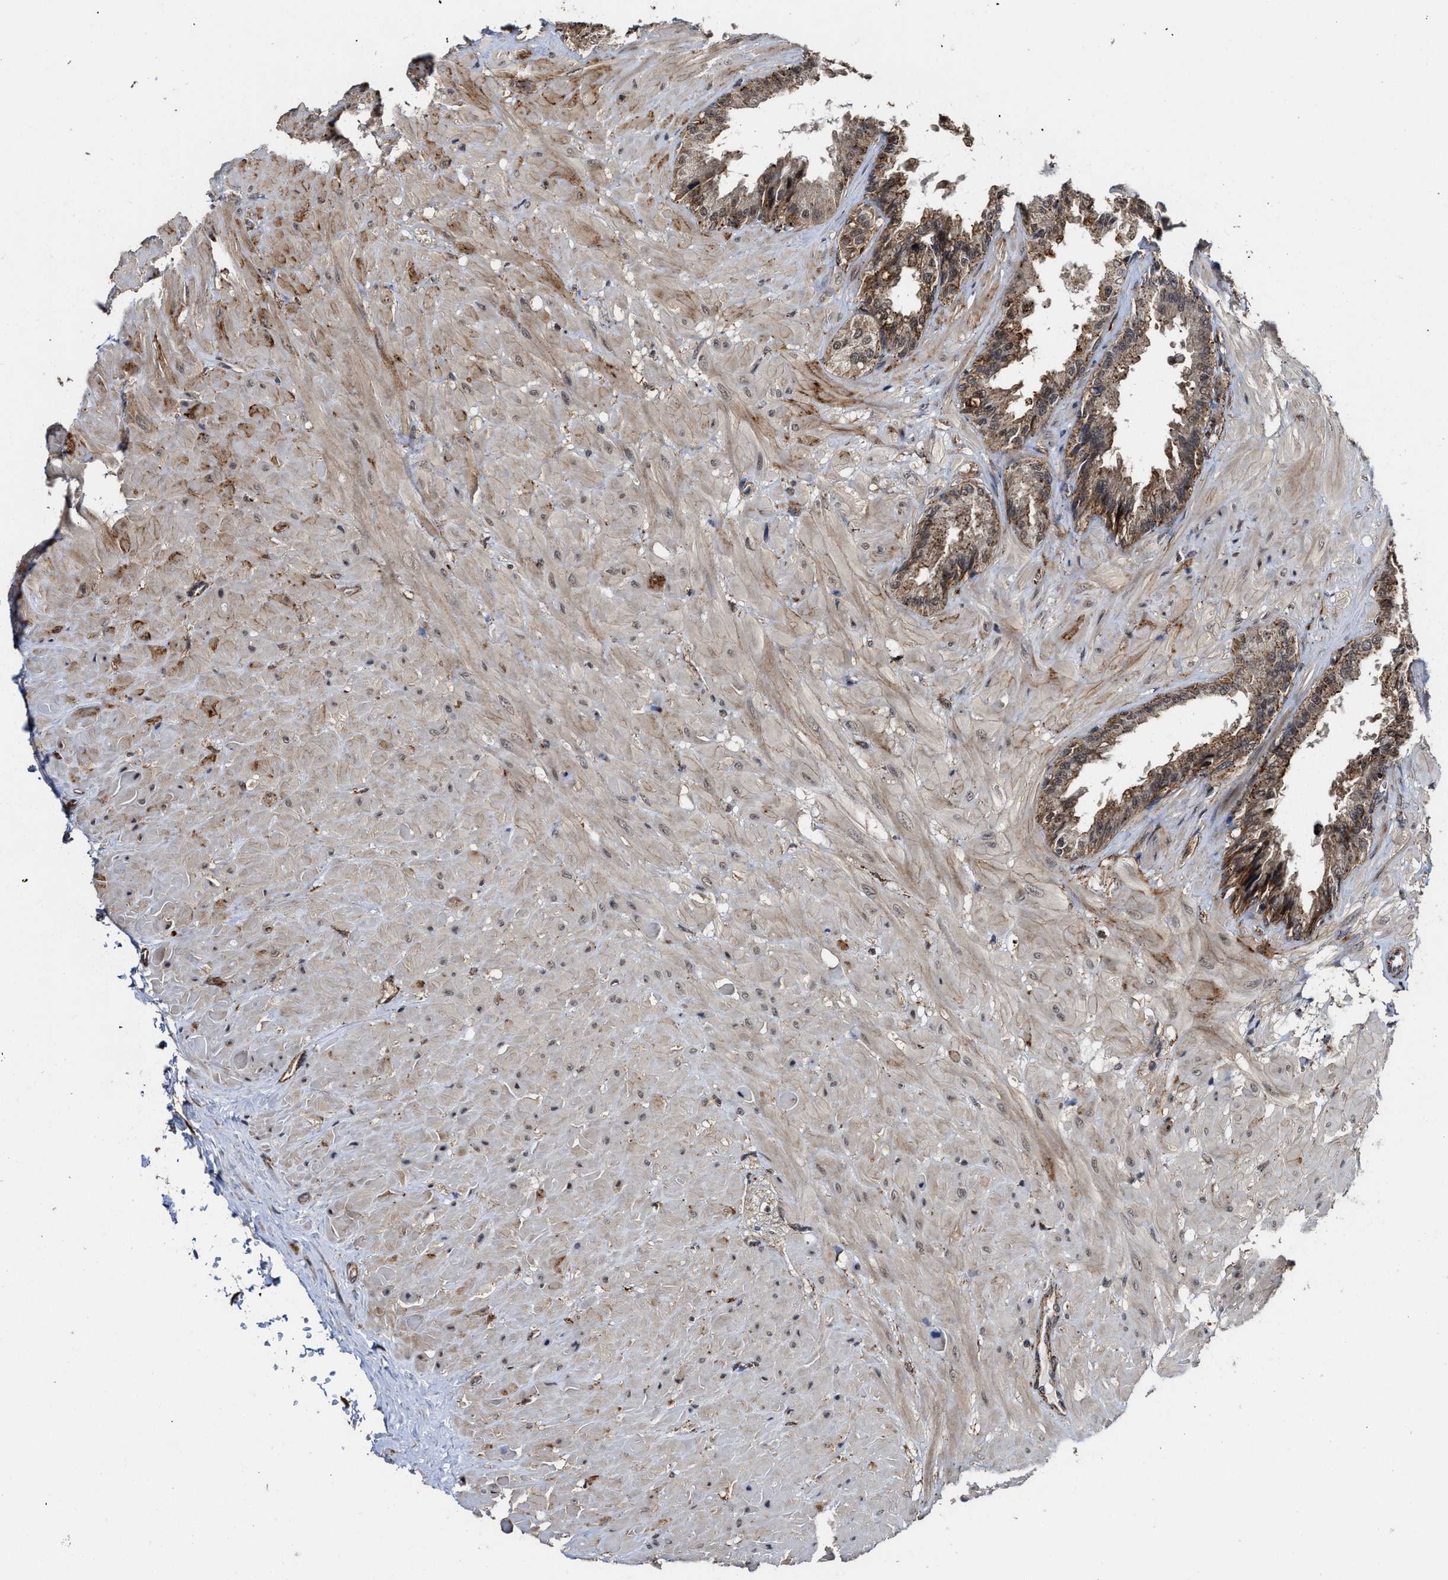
{"staining": {"intensity": "strong", "quantity": ">75%", "location": "cytoplasmic/membranous,nuclear"}, "tissue": "seminal vesicle", "cell_type": "Glandular cells", "image_type": "normal", "snomed": [{"axis": "morphology", "description": "Normal tissue, NOS"}, {"axis": "topography", "description": "Seminal veicle"}], "caption": "Immunohistochemistry photomicrograph of unremarkable human seminal vesicle stained for a protein (brown), which exhibits high levels of strong cytoplasmic/membranous,nuclear positivity in about >75% of glandular cells.", "gene": "SEPTIN2", "patient": {"sex": "male", "age": 46}}